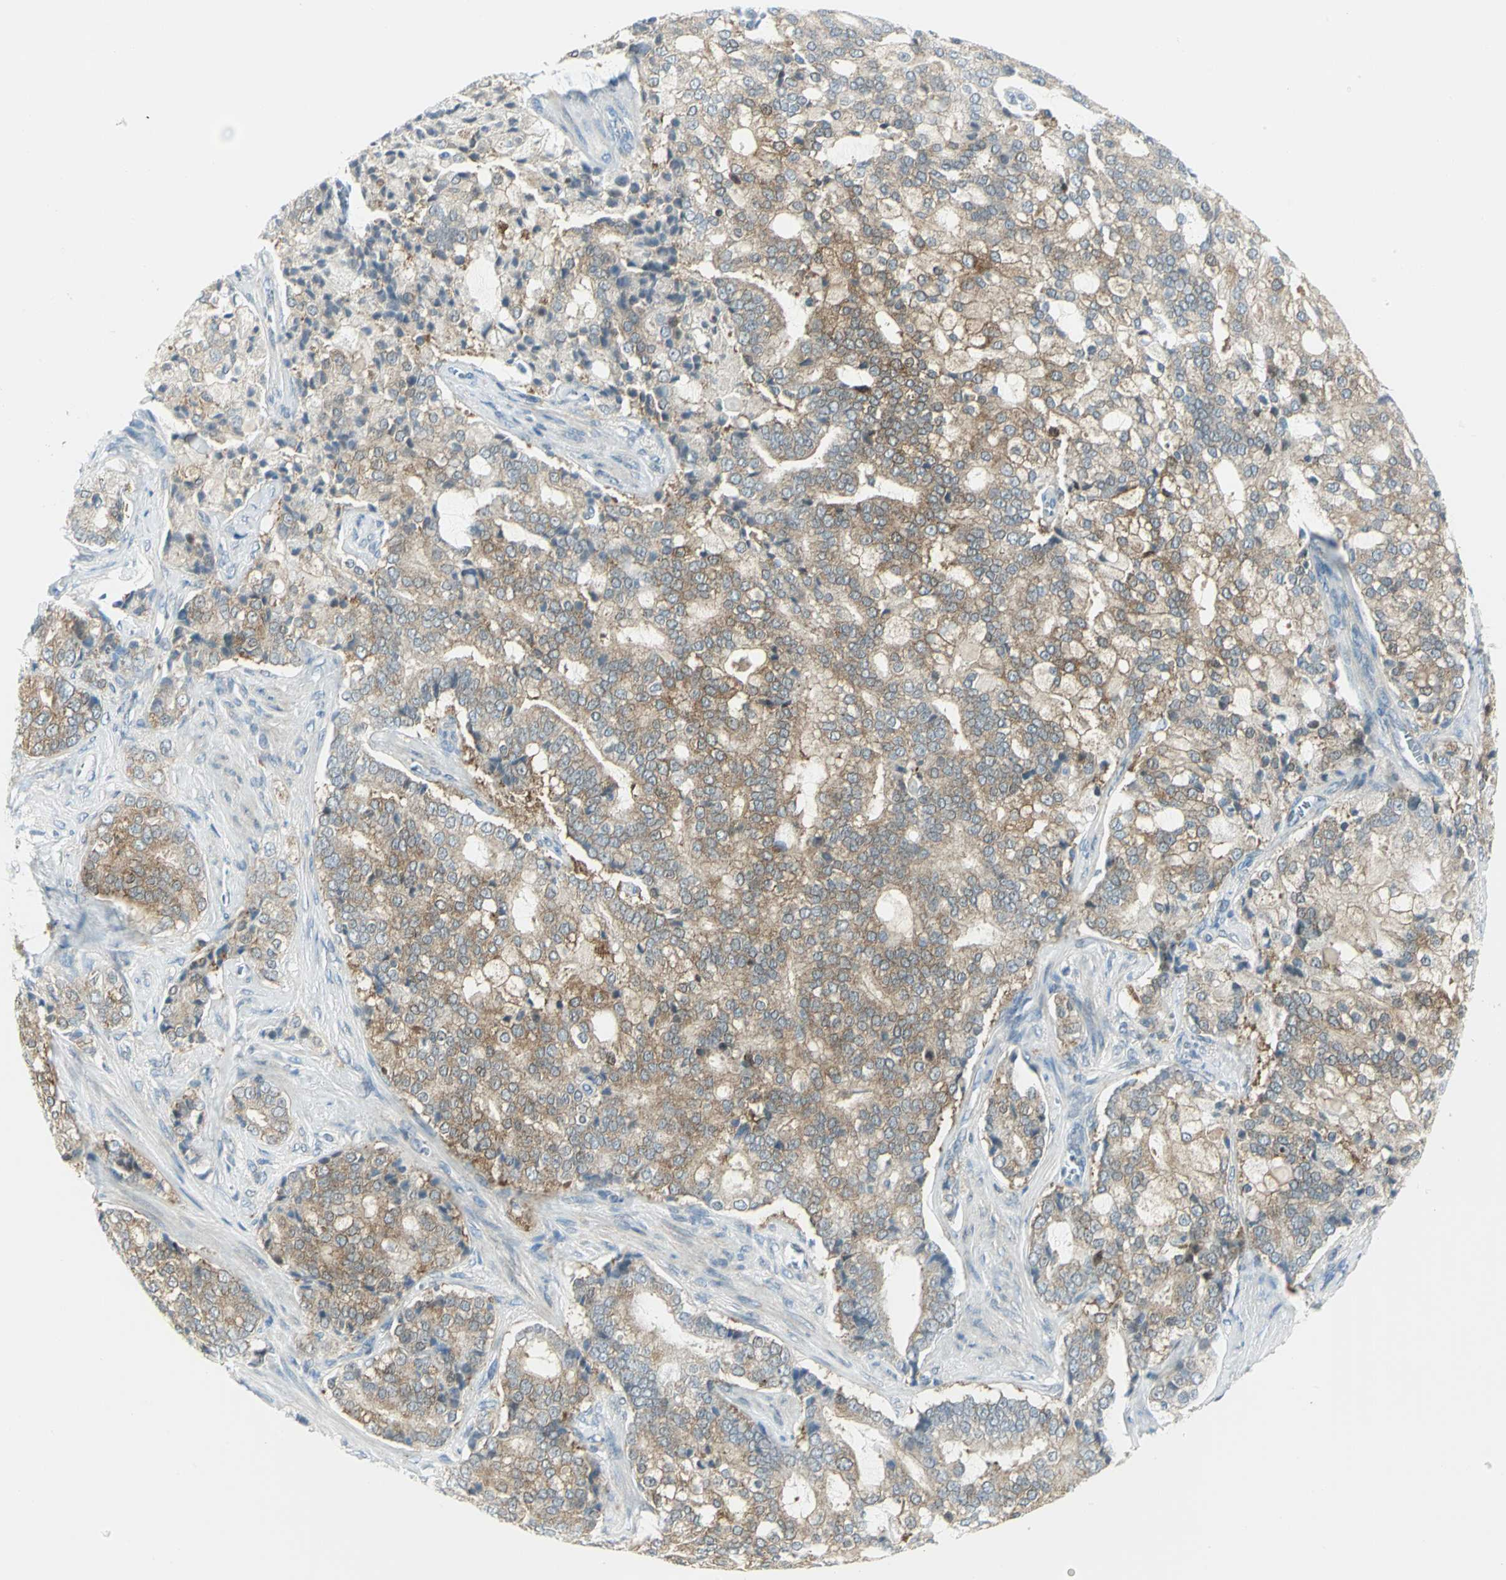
{"staining": {"intensity": "moderate", "quantity": ">75%", "location": "cytoplasmic/membranous"}, "tissue": "prostate cancer", "cell_type": "Tumor cells", "image_type": "cancer", "snomed": [{"axis": "morphology", "description": "Adenocarcinoma, Low grade"}, {"axis": "topography", "description": "Prostate"}], "caption": "Approximately >75% of tumor cells in human prostate low-grade adenocarcinoma show moderate cytoplasmic/membranous protein positivity as visualized by brown immunohistochemical staining.", "gene": "ALDOA", "patient": {"sex": "male", "age": 58}}